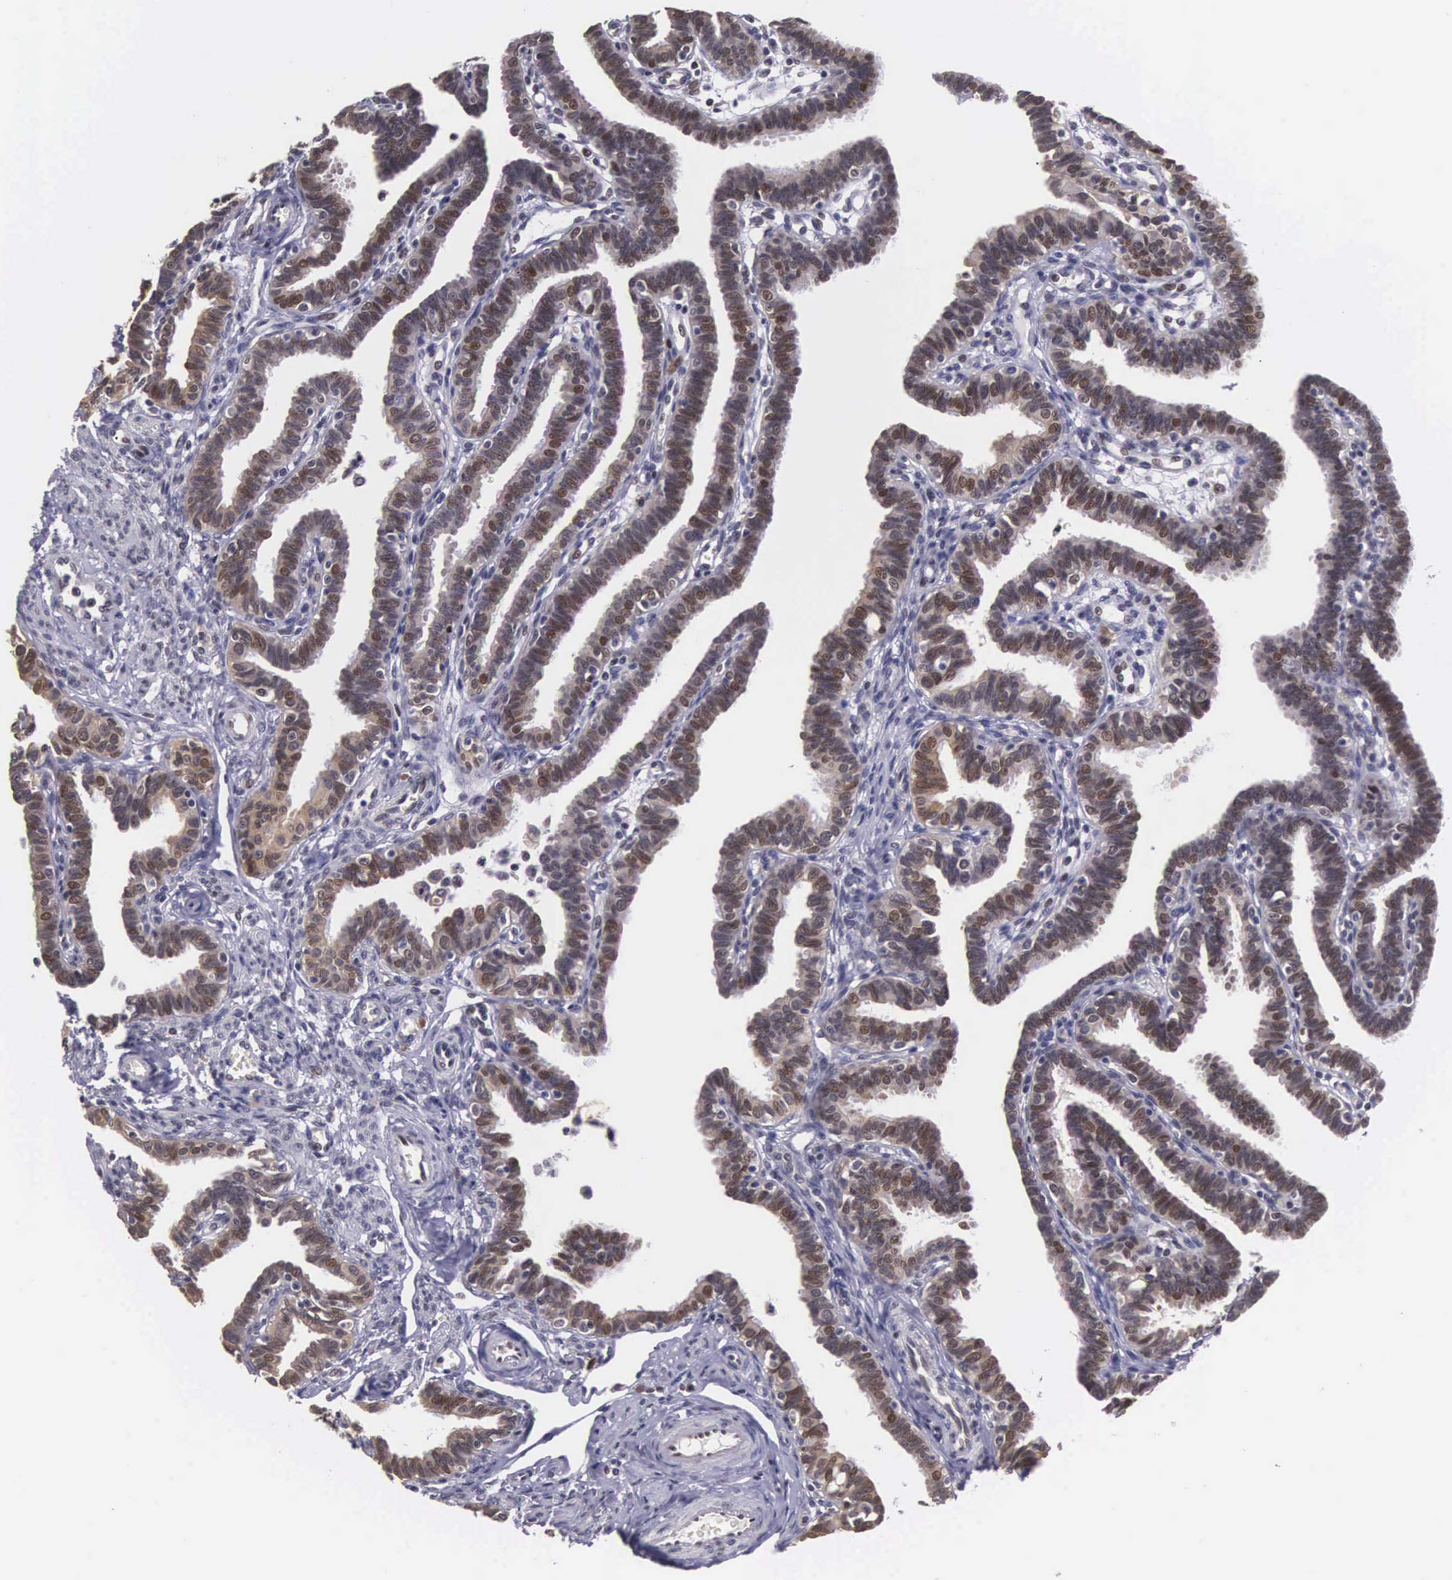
{"staining": {"intensity": "moderate", "quantity": "25%-75%", "location": "cytoplasmic/membranous"}, "tissue": "fallopian tube", "cell_type": "Glandular cells", "image_type": "normal", "snomed": [{"axis": "morphology", "description": "Normal tissue, NOS"}, {"axis": "topography", "description": "Fallopian tube"}], "caption": "The immunohistochemical stain highlights moderate cytoplasmic/membranous expression in glandular cells of benign fallopian tube.", "gene": "SLC25A21", "patient": {"sex": "female", "age": 41}}